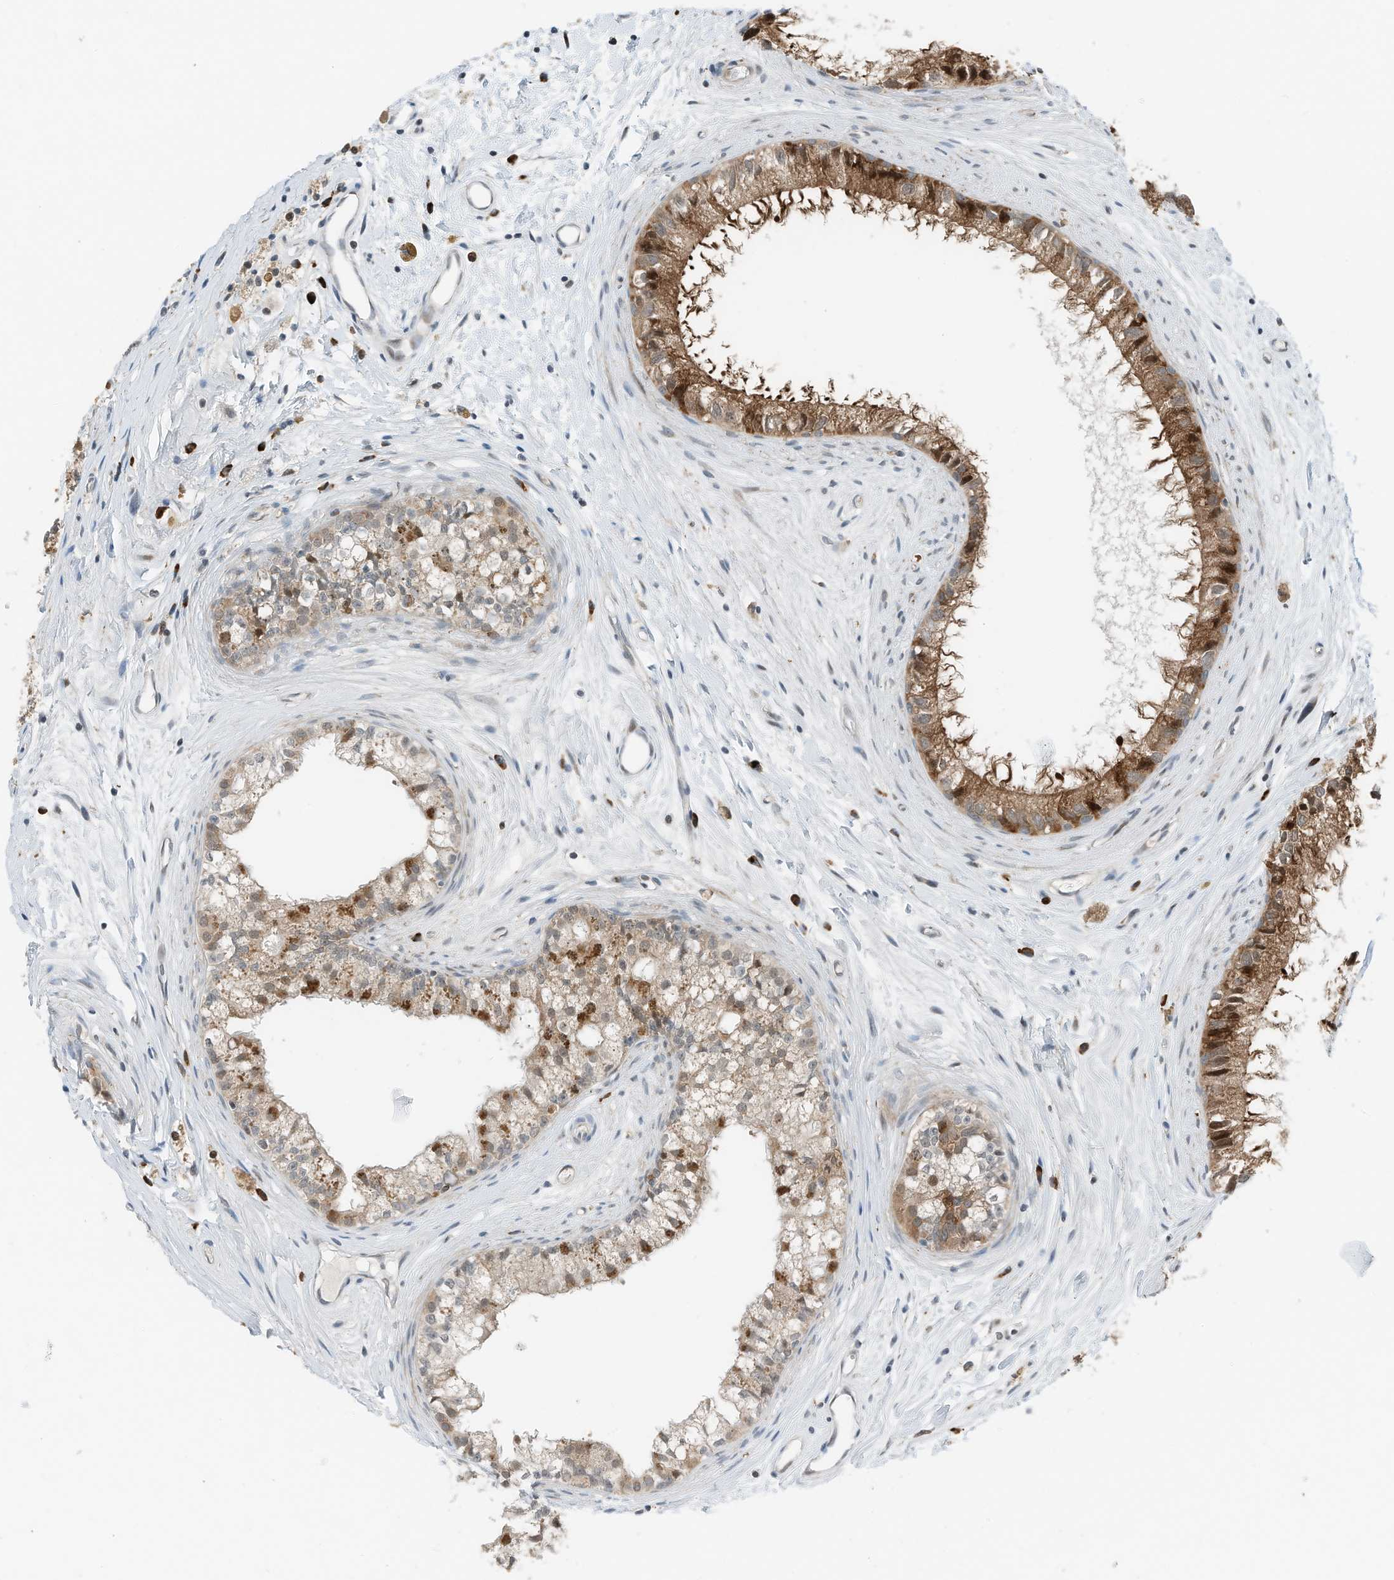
{"staining": {"intensity": "moderate", "quantity": ">75%", "location": "cytoplasmic/membranous,nuclear"}, "tissue": "epididymis", "cell_type": "Glandular cells", "image_type": "normal", "snomed": [{"axis": "morphology", "description": "Normal tissue, NOS"}, {"axis": "topography", "description": "Epididymis"}], "caption": "Immunohistochemistry staining of normal epididymis, which demonstrates medium levels of moderate cytoplasmic/membranous,nuclear expression in approximately >75% of glandular cells indicating moderate cytoplasmic/membranous,nuclear protein positivity. The staining was performed using DAB (brown) for protein detection and nuclei were counterstained in hematoxylin (blue).", "gene": "RMND1", "patient": {"sex": "male", "age": 80}}